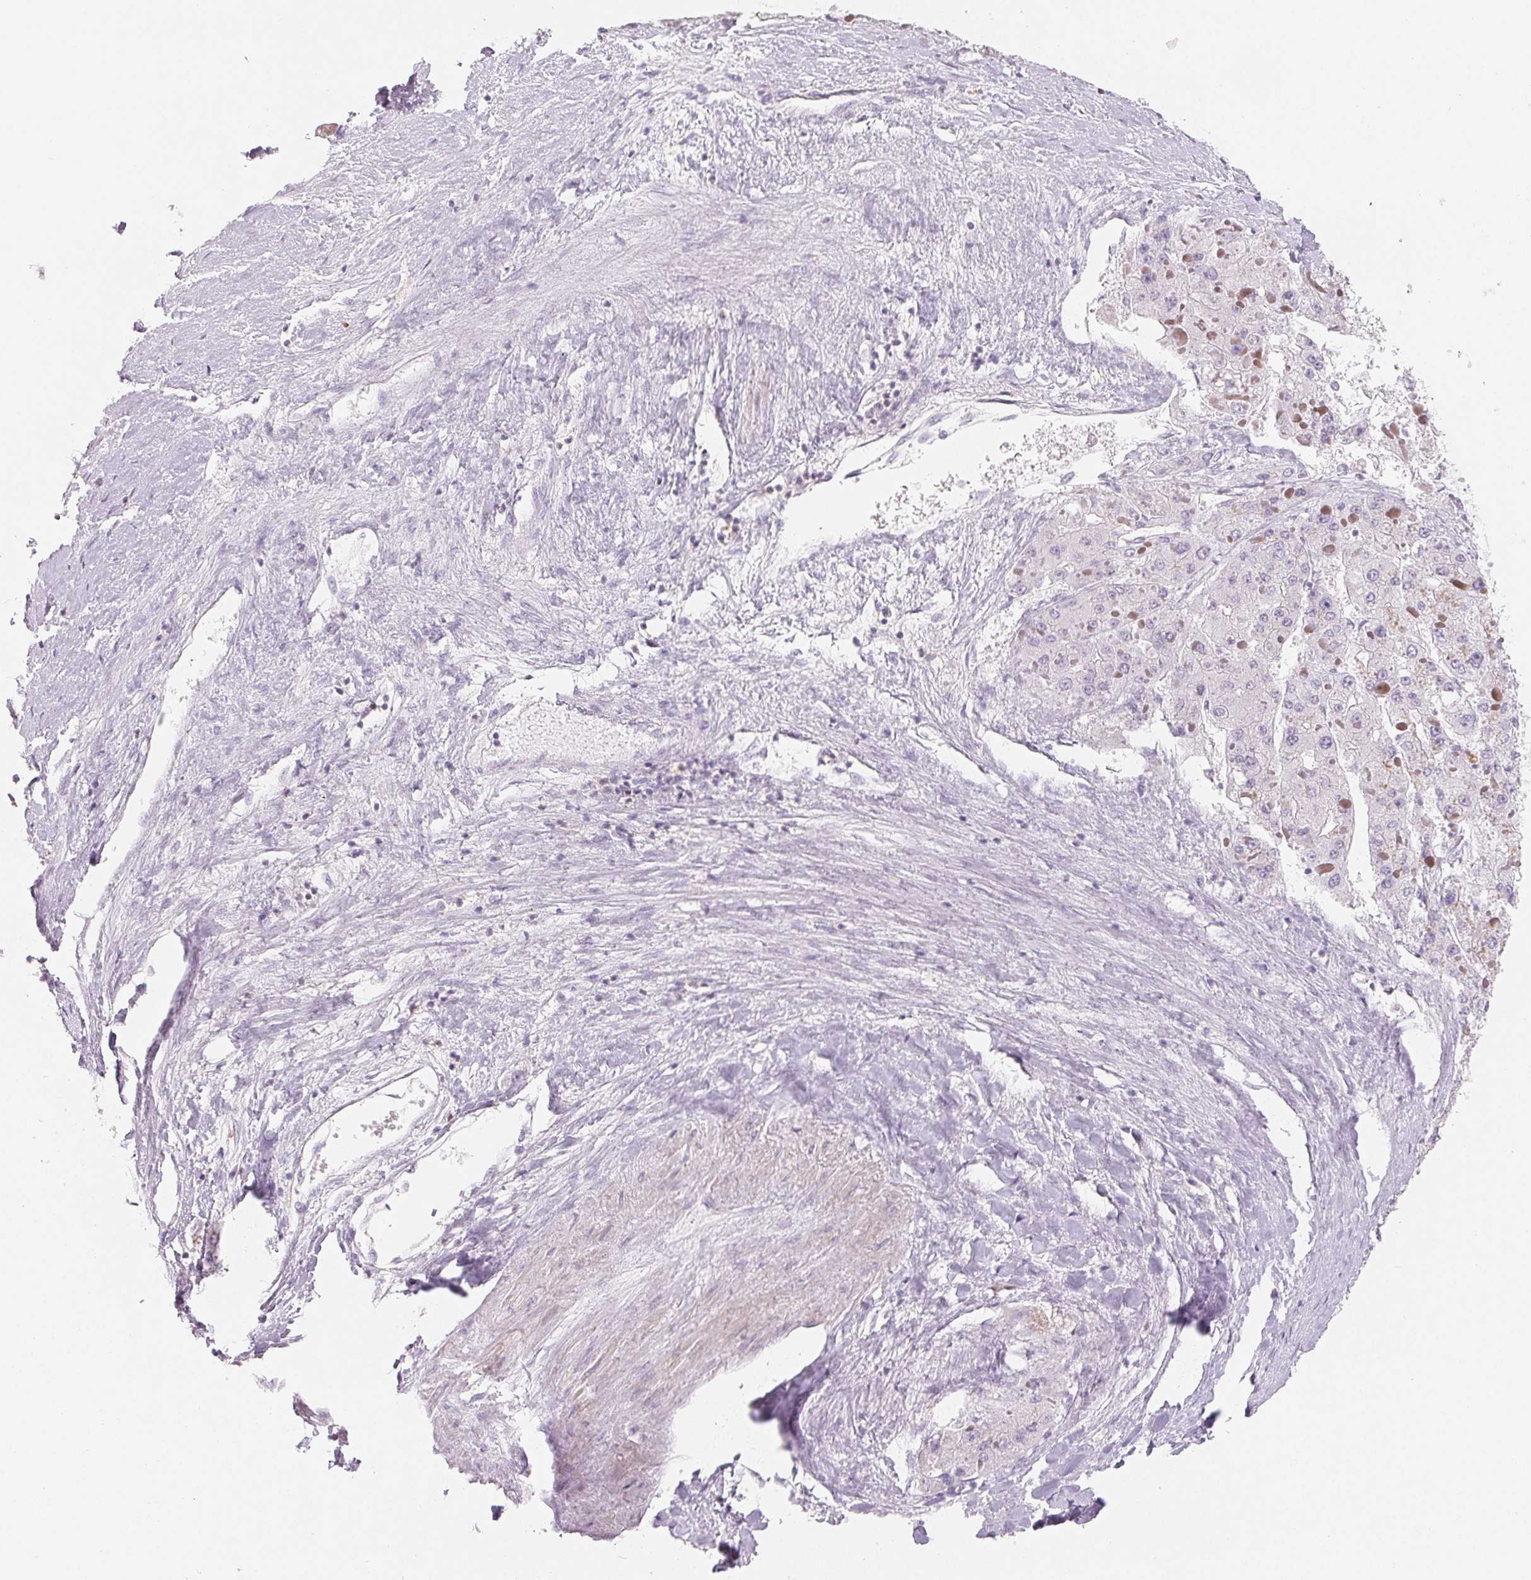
{"staining": {"intensity": "negative", "quantity": "none", "location": "none"}, "tissue": "liver cancer", "cell_type": "Tumor cells", "image_type": "cancer", "snomed": [{"axis": "morphology", "description": "Carcinoma, Hepatocellular, NOS"}, {"axis": "topography", "description": "Liver"}], "caption": "Hepatocellular carcinoma (liver) was stained to show a protein in brown. There is no significant expression in tumor cells.", "gene": "CD69", "patient": {"sex": "female", "age": 73}}